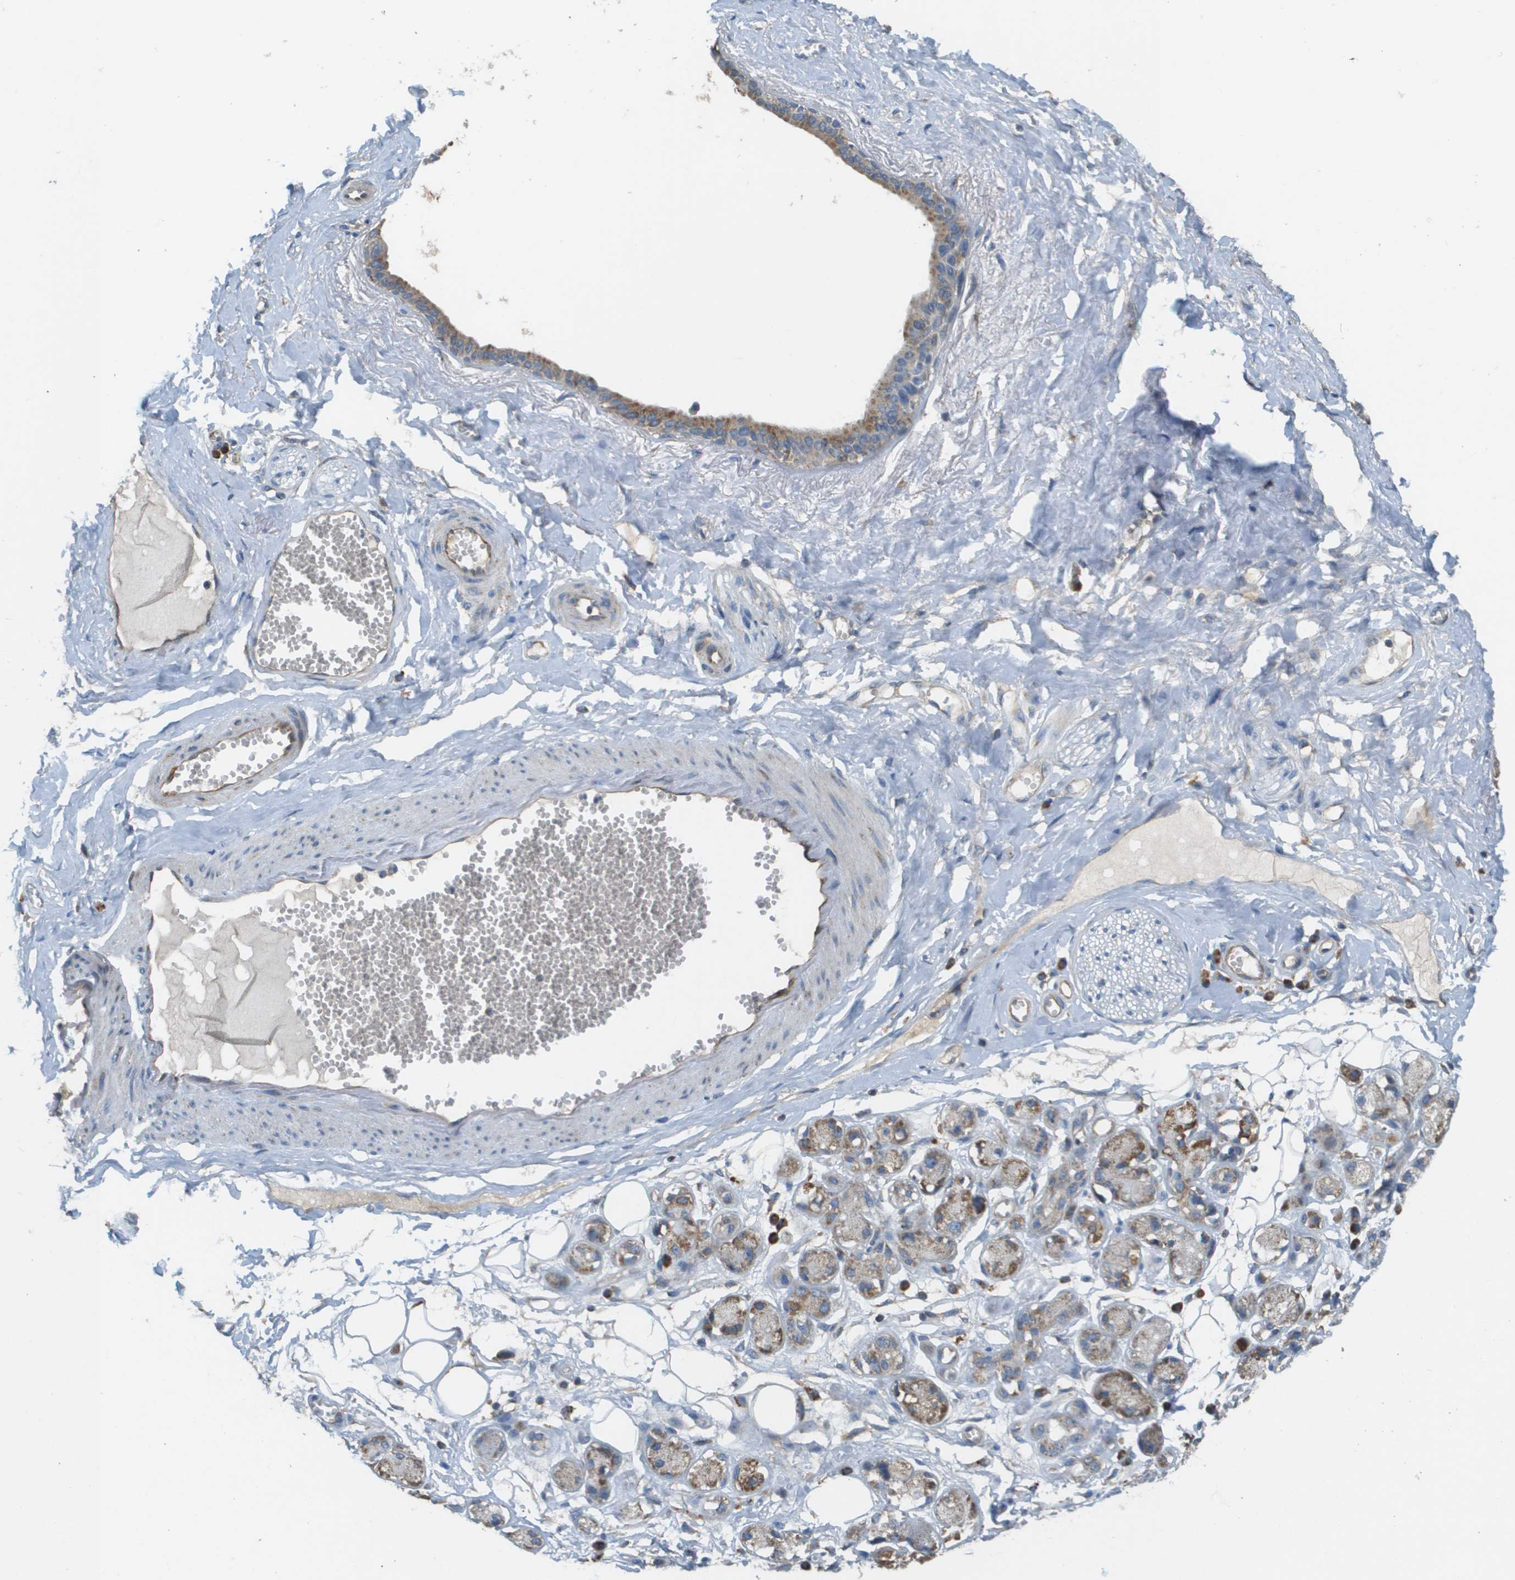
{"staining": {"intensity": "weak", "quantity": ">75%", "location": "cytoplasmic/membranous"}, "tissue": "adipose tissue", "cell_type": "Adipocytes", "image_type": "normal", "snomed": [{"axis": "morphology", "description": "Normal tissue, NOS"}, {"axis": "morphology", "description": "Inflammation, NOS"}, {"axis": "topography", "description": "Salivary gland"}, {"axis": "topography", "description": "Peripheral nerve tissue"}], "caption": "Protein staining by IHC reveals weak cytoplasmic/membranous expression in about >75% of adipocytes in benign adipose tissue. The staining was performed using DAB, with brown indicating positive protein expression. Nuclei are stained blue with hematoxylin.", "gene": "NRK", "patient": {"sex": "female", "age": 75}}